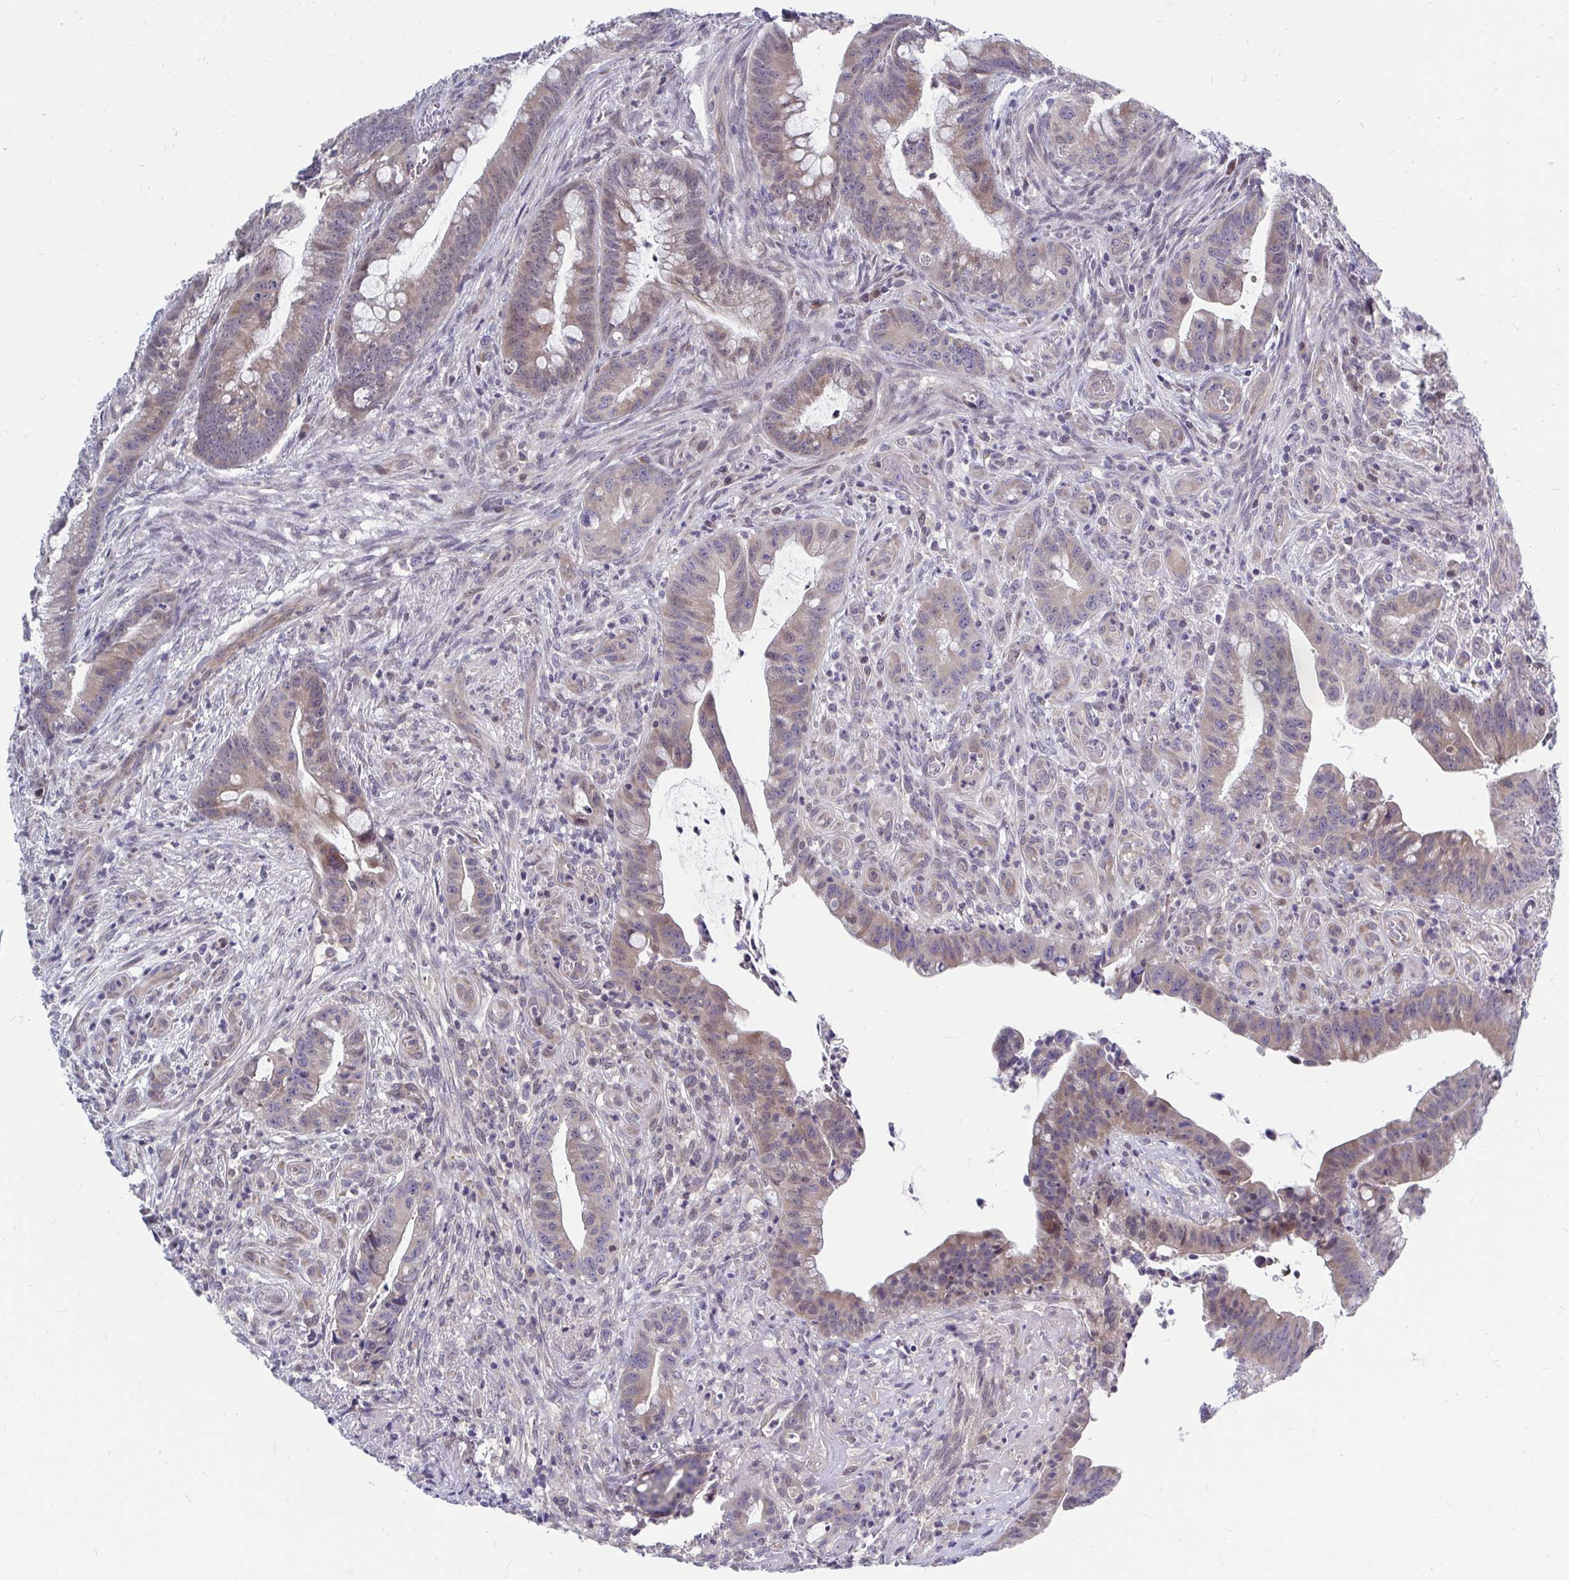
{"staining": {"intensity": "weak", "quantity": "25%-75%", "location": "cytoplasmic/membranous,nuclear"}, "tissue": "colorectal cancer", "cell_type": "Tumor cells", "image_type": "cancer", "snomed": [{"axis": "morphology", "description": "Adenocarcinoma, NOS"}, {"axis": "topography", "description": "Colon"}], "caption": "Colorectal cancer (adenocarcinoma) tissue shows weak cytoplasmic/membranous and nuclear positivity in about 25%-75% of tumor cells", "gene": "MROH8", "patient": {"sex": "male", "age": 62}}